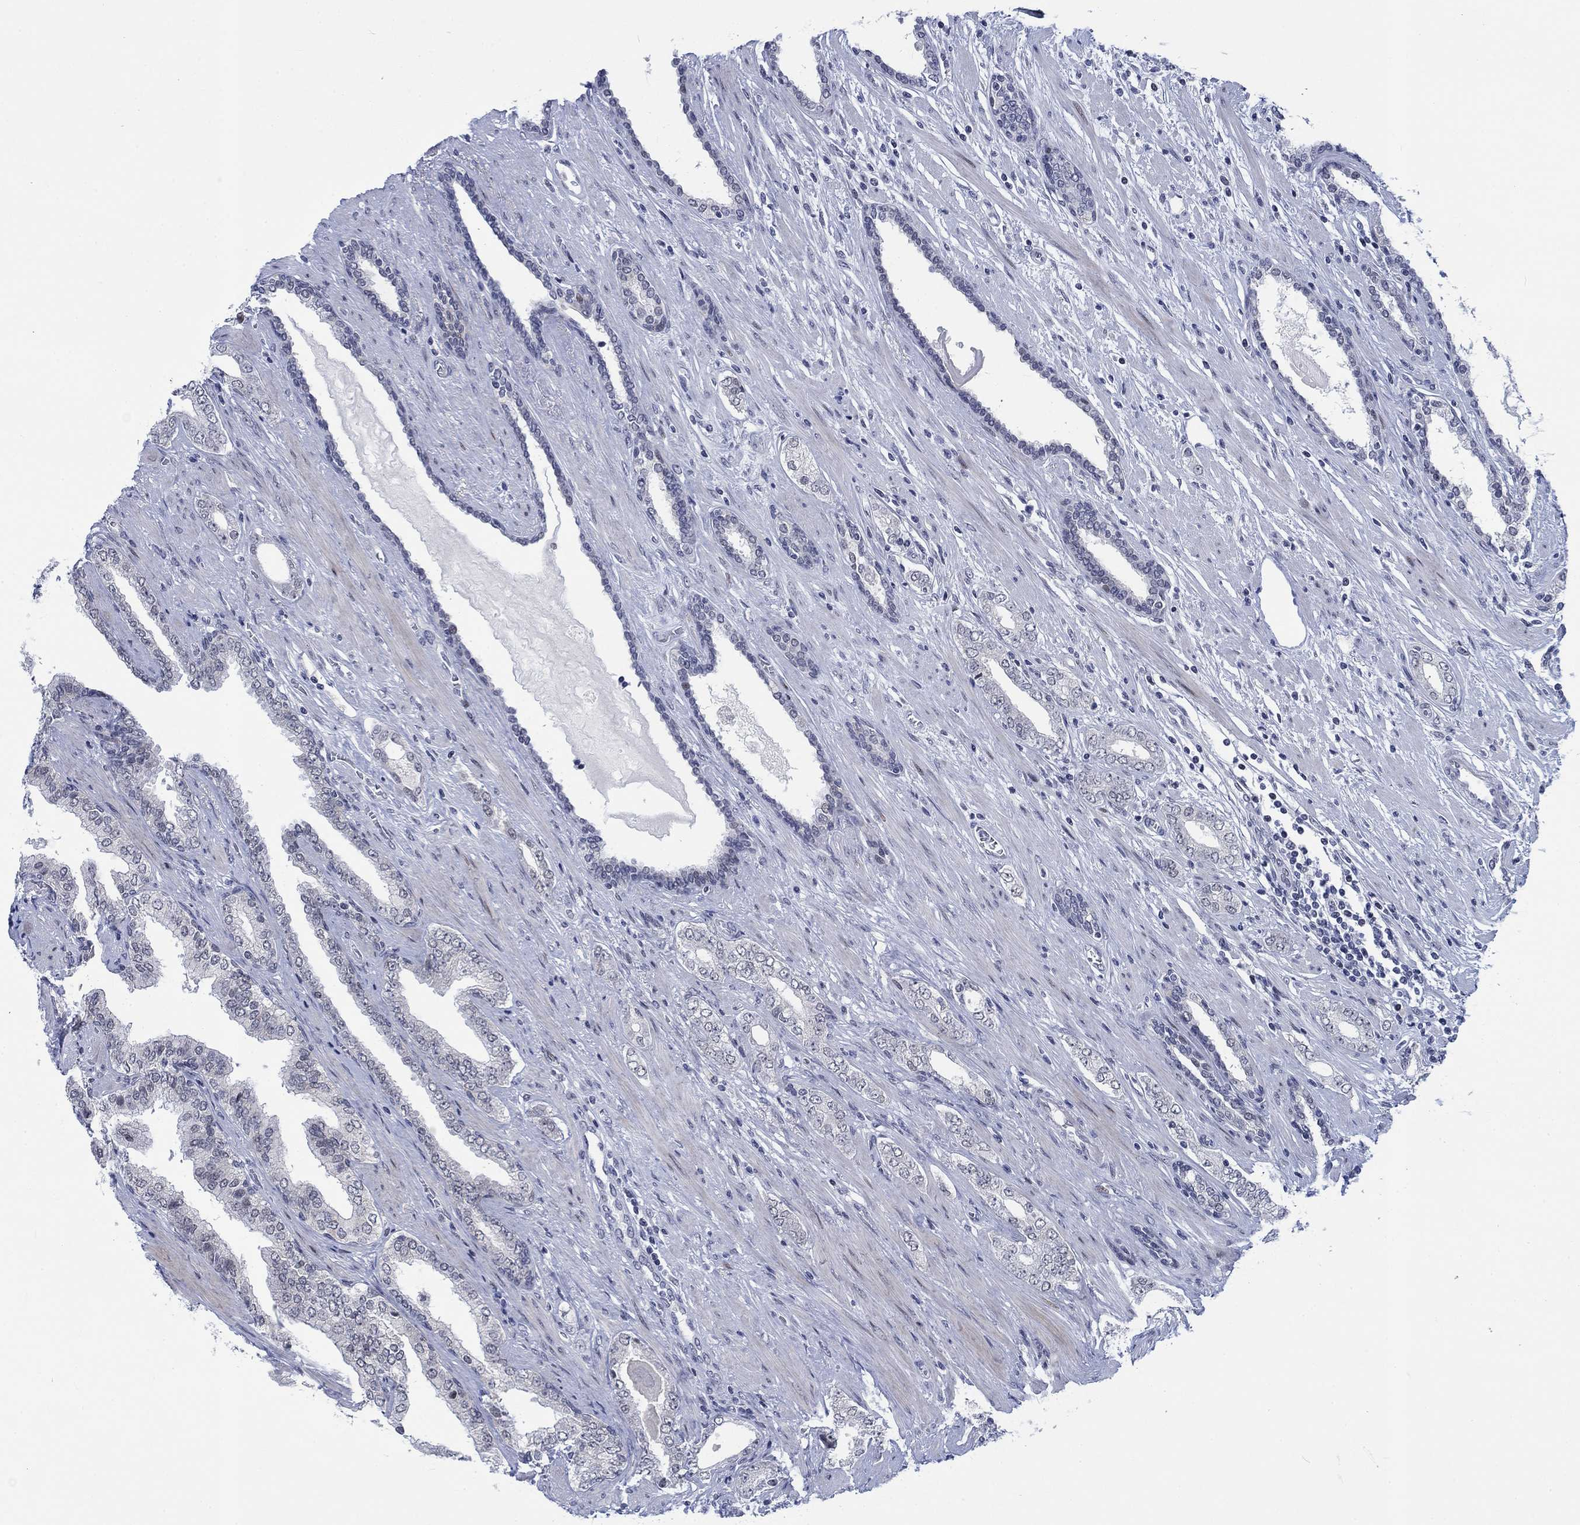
{"staining": {"intensity": "negative", "quantity": "none", "location": "none"}, "tissue": "prostate cancer", "cell_type": "Tumor cells", "image_type": "cancer", "snomed": [{"axis": "morphology", "description": "Adenocarcinoma, Low grade"}, {"axis": "topography", "description": "Prostate and seminal vesicle, NOS"}], "caption": "Protein analysis of prostate cancer displays no significant staining in tumor cells. (DAB (3,3'-diaminobenzidine) IHC, high magnification).", "gene": "NEU3", "patient": {"sex": "male", "age": 61}}